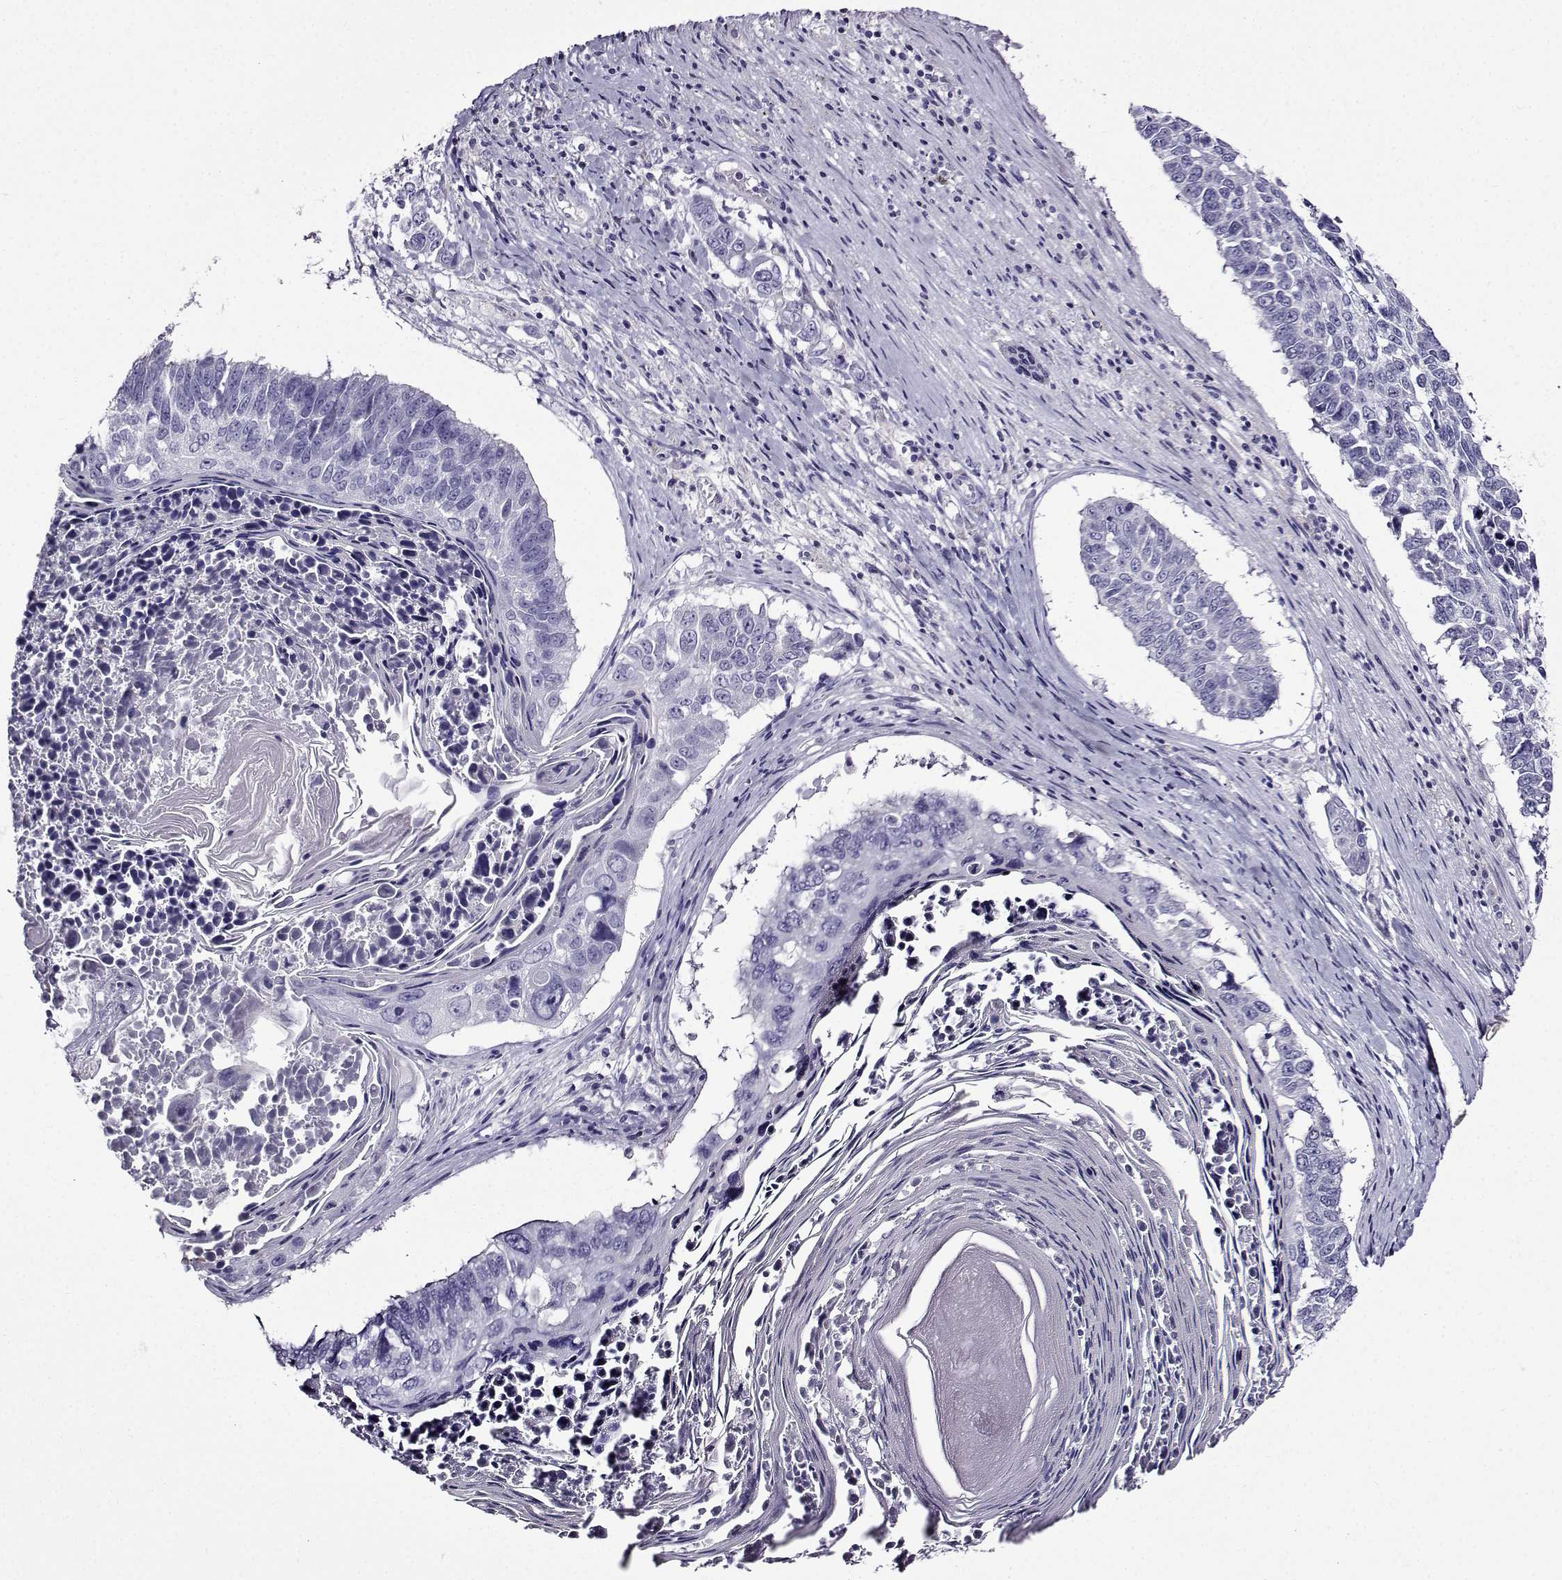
{"staining": {"intensity": "negative", "quantity": "none", "location": "none"}, "tissue": "lung cancer", "cell_type": "Tumor cells", "image_type": "cancer", "snomed": [{"axis": "morphology", "description": "Squamous cell carcinoma, NOS"}, {"axis": "topography", "description": "Lung"}], "caption": "Immunohistochemistry of human lung squamous cell carcinoma reveals no expression in tumor cells.", "gene": "TMEM266", "patient": {"sex": "male", "age": 73}}